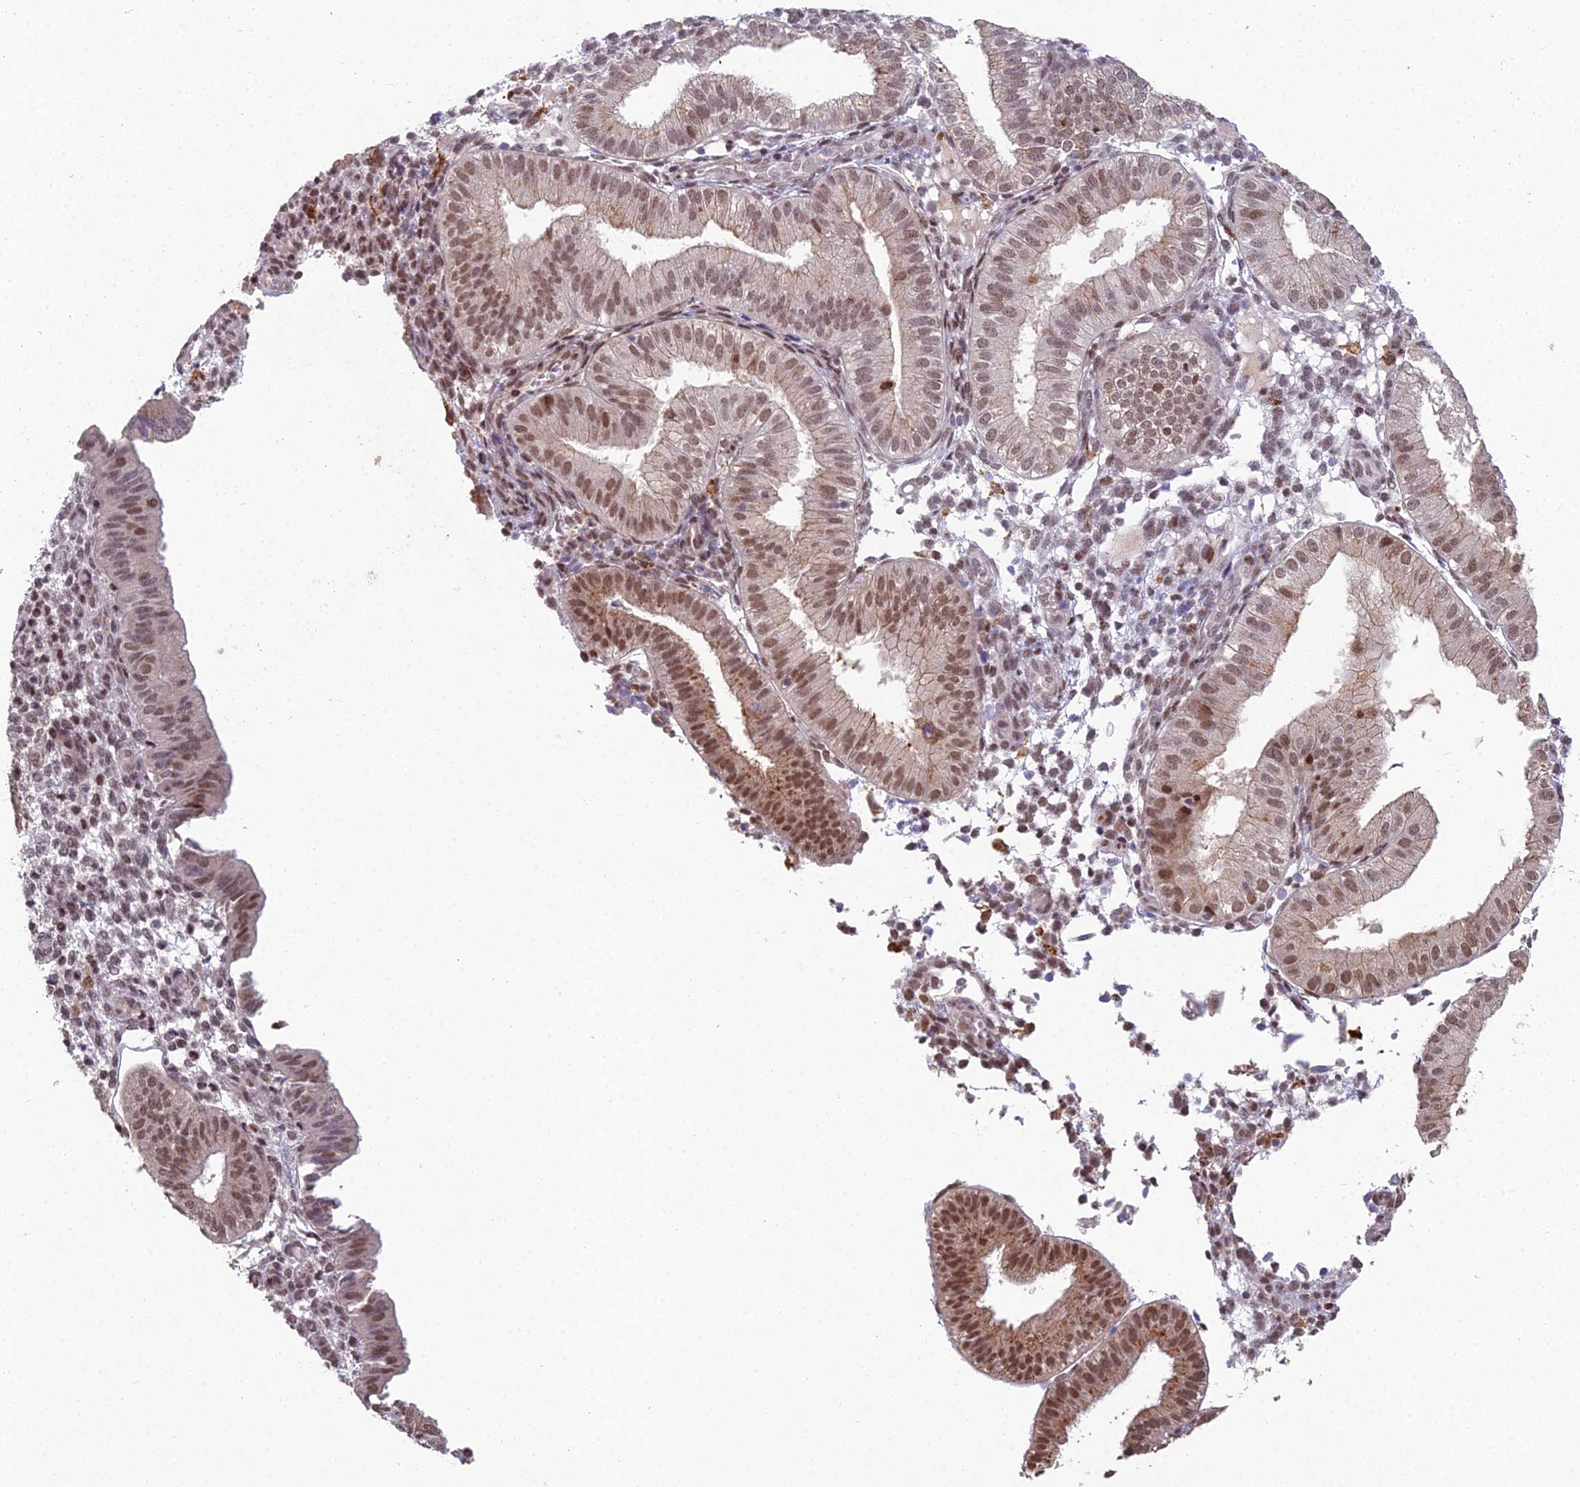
{"staining": {"intensity": "moderate", "quantity": "<25%", "location": "nuclear"}, "tissue": "endometrium", "cell_type": "Cells in endometrial stroma", "image_type": "normal", "snomed": [{"axis": "morphology", "description": "Normal tissue, NOS"}, {"axis": "topography", "description": "Endometrium"}], "caption": "The image displays staining of benign endometrium, revealing moderate nuclear protein staining (brown color) within cells in endometrial stroma.", "gene": "ABHD17A", "patient": {"sex": "female", "age": 39}}